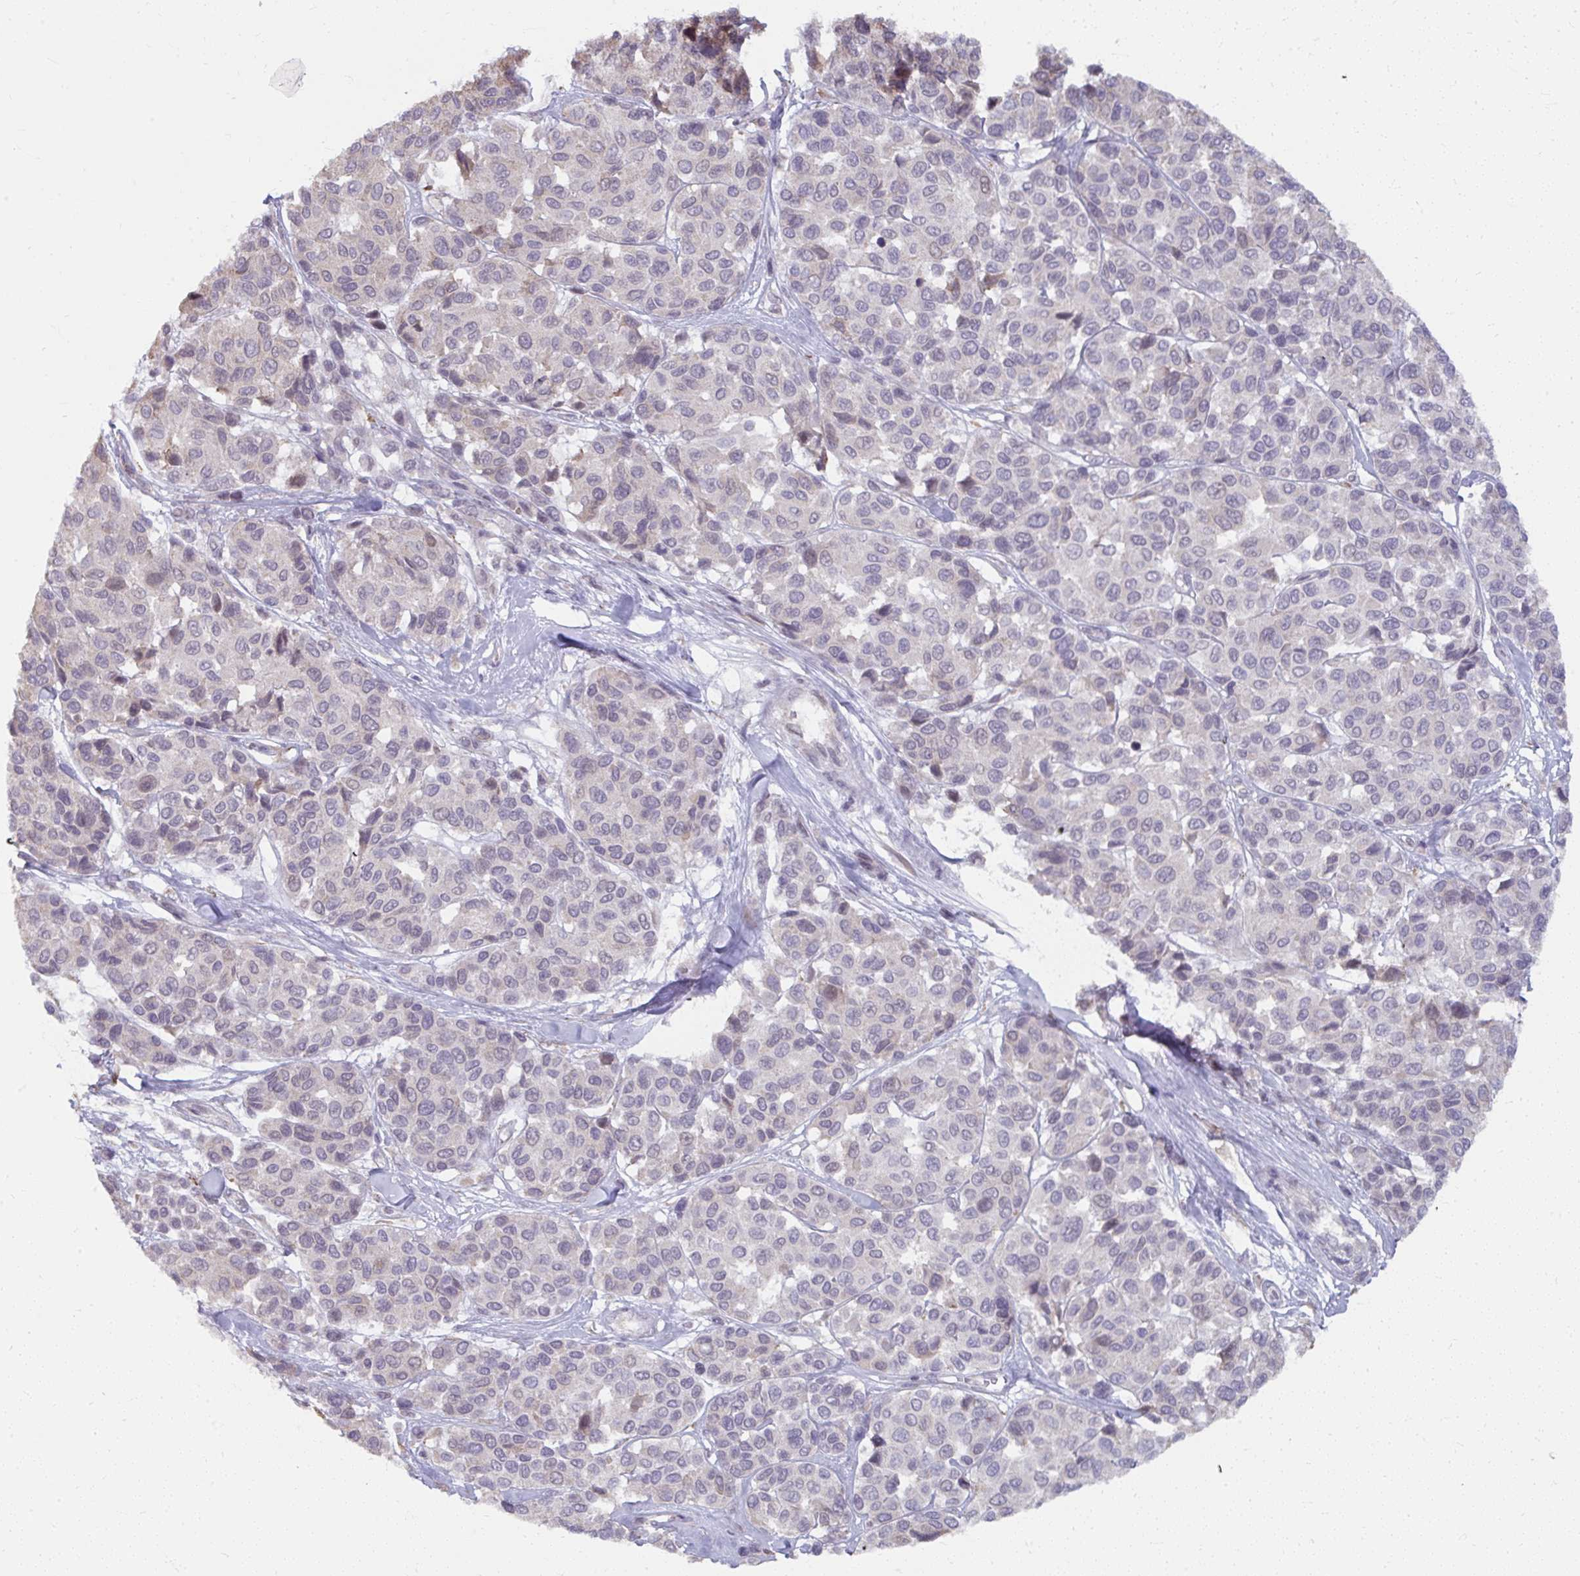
{"staining": {"intensity": "negative", "quantity": "none", "location": "none"}, "tissue": "melanoma", "cell_type": "Tumor cells", "image_type": "cancer", "snomed": [{"axis": "morphology", "description": "Malignant melanoma, NOS"}, {"axis": "topography", "description": "Skin"}], "caption": "Malignant melanoma was stained to show a protein in brown. There is no significant staining in tumor cells.", "gene": "NMNAT1", "patient": {"sex": "female", "age": 66}}